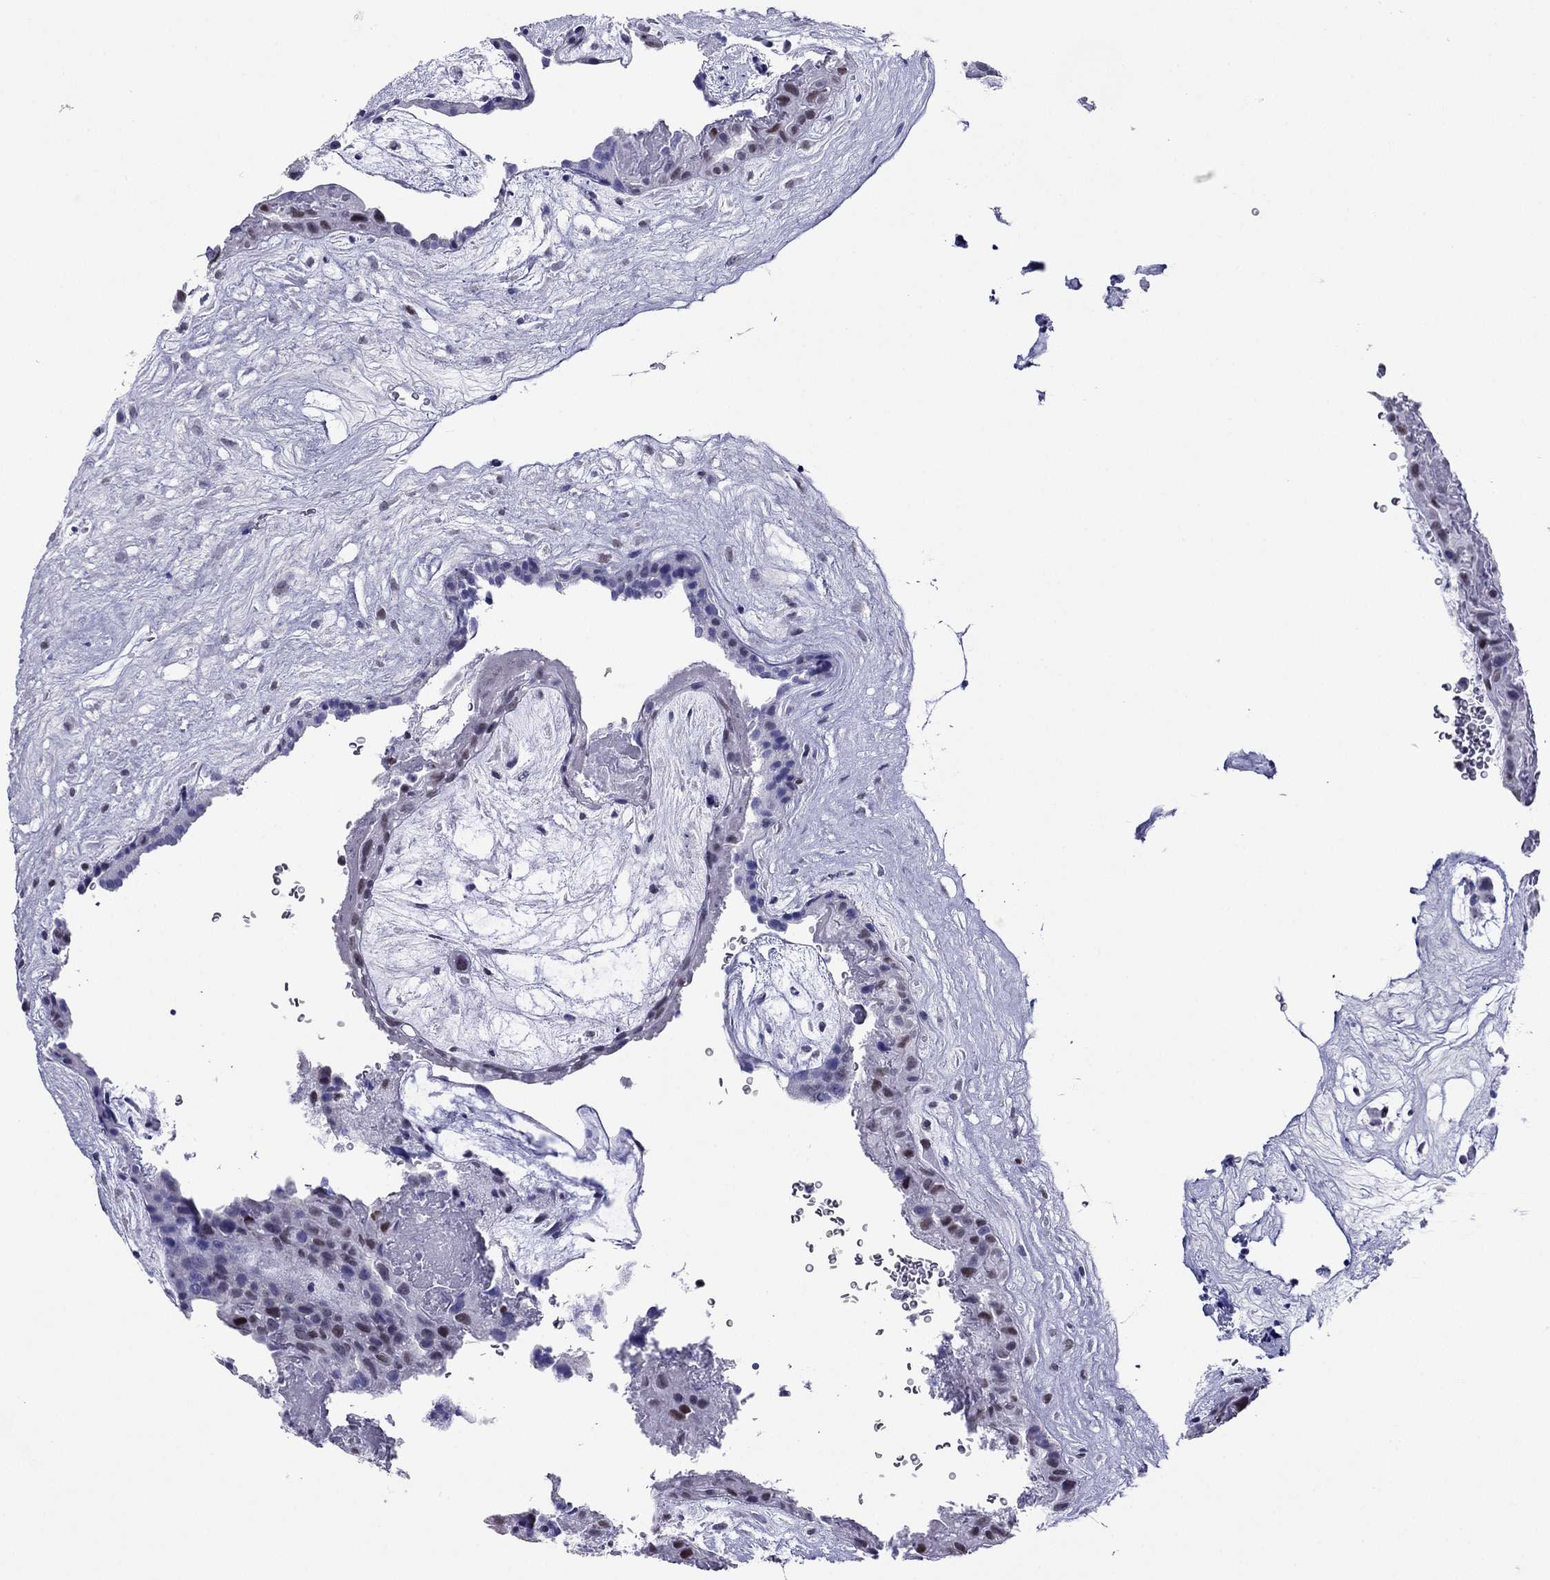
{"staining": {"intensity": "moderate", "quantity": "<25%", "location": "nuclear"}, "tissue": "placenta", "cell_type": "Decidual cells", "image_type": "normal", "snomed": [{"axis": "morphology", "description": "Normal tissue, NOS"}, {"axis": "topography", "description": "Placenta"}], "caption": "Protein staining of normal placenta shows moderate nuclear staining in approximately <25% of decidual cells.", "gene": "PPM1G", "patient": {"sex": "female", "age": 19}}